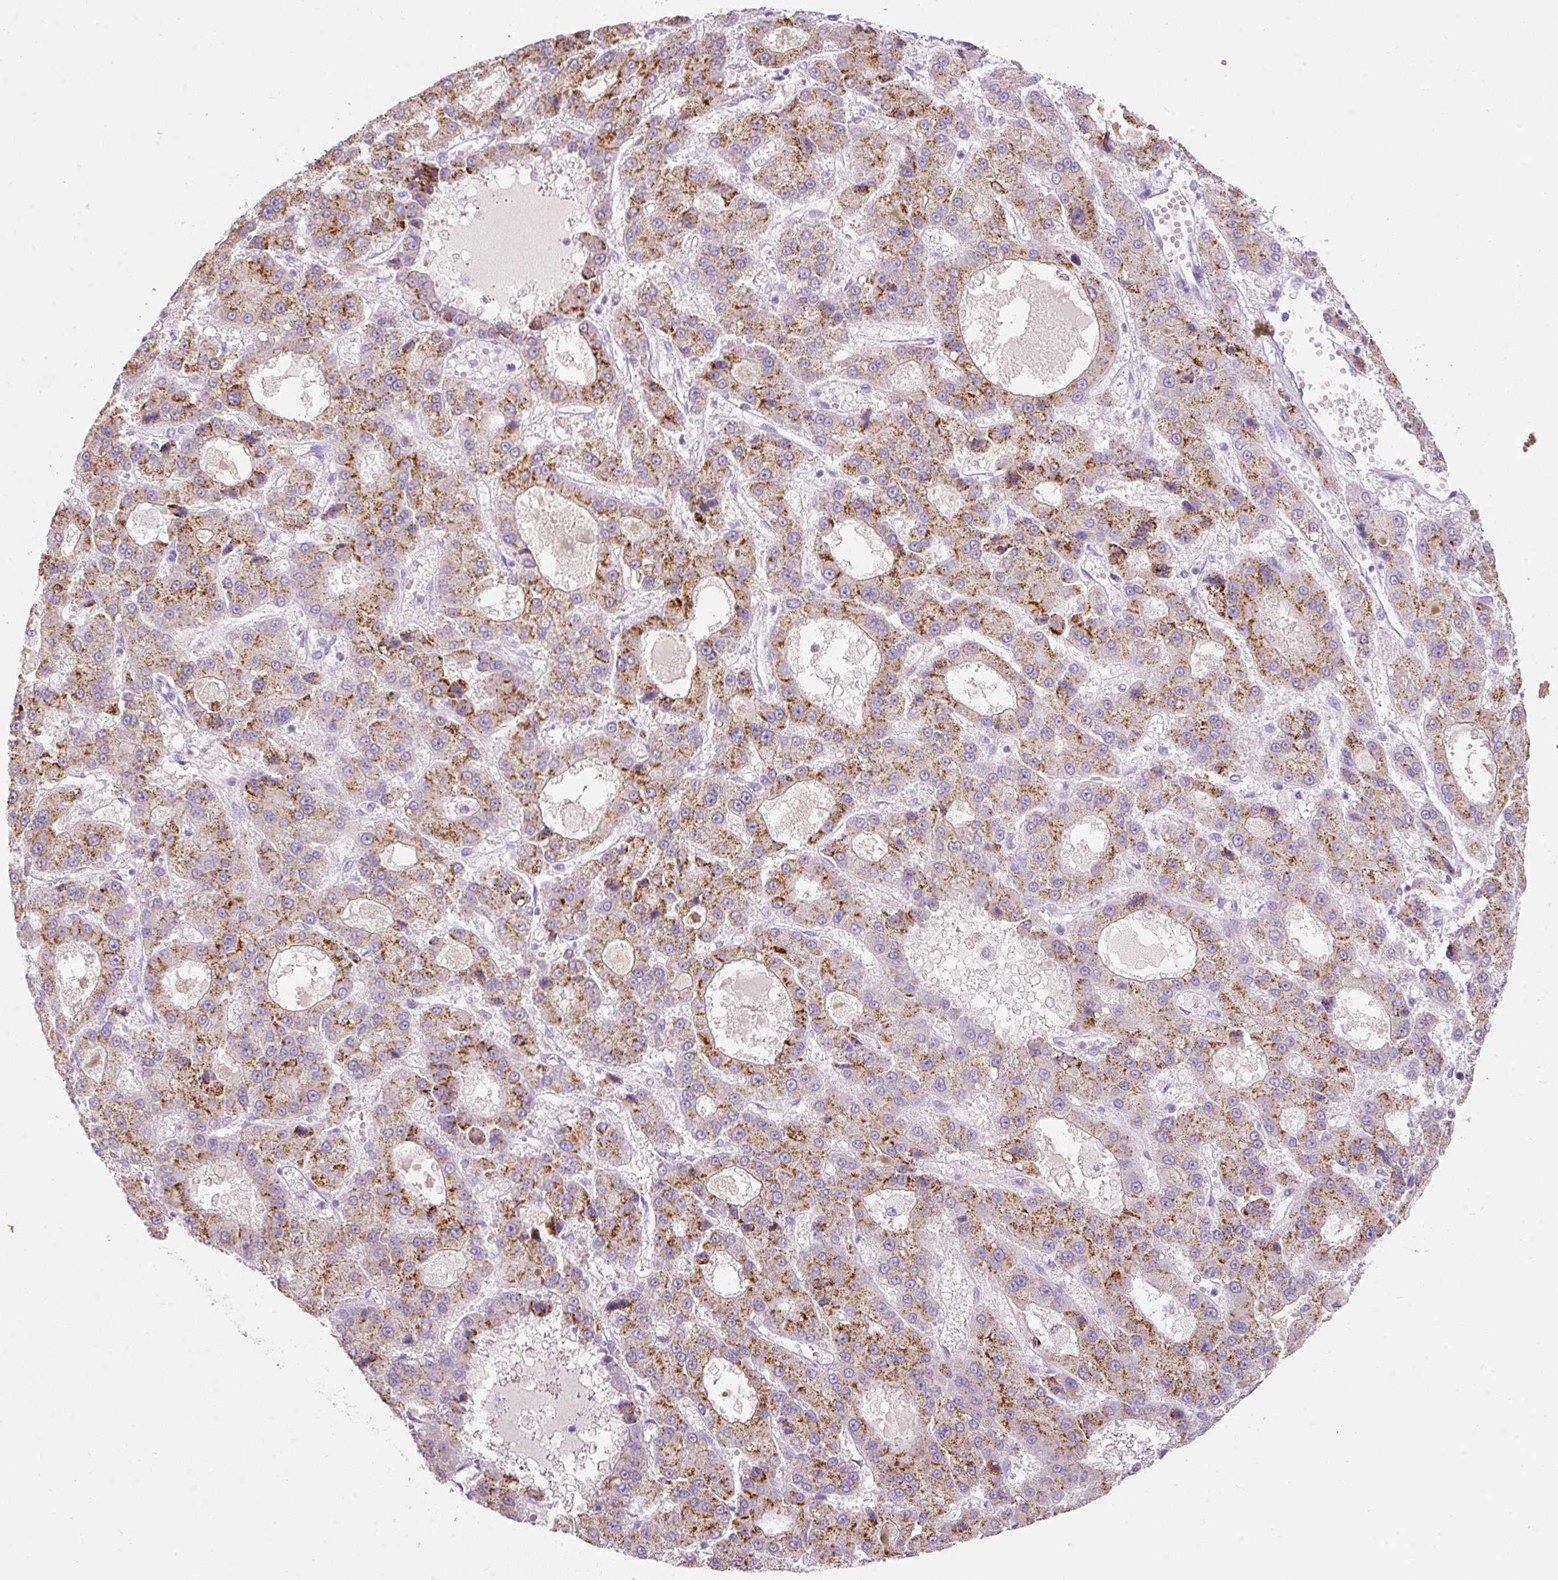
{"staining": {"intensity": "moderate", "quantity": ">75%", "location": "cytoplasmic/membranous"}, "tissue": "liver cancer", "cell_type": "Tumor cells", "image_type": "cancer", "snomed": [{"axis": "morphology", "description": "Carcinoma, Hepatocellular, NOS"}, {"axis": "topography", "description": "Liver"}], "caption": "Liver hepatocellular carcinoma stained for a protein (brown) displays moderate cytoplasmic/membranous positive expression in about >75% of tumor cells.", "gene": "DNM1", "patient": {"sex": "male", "age": 70}}